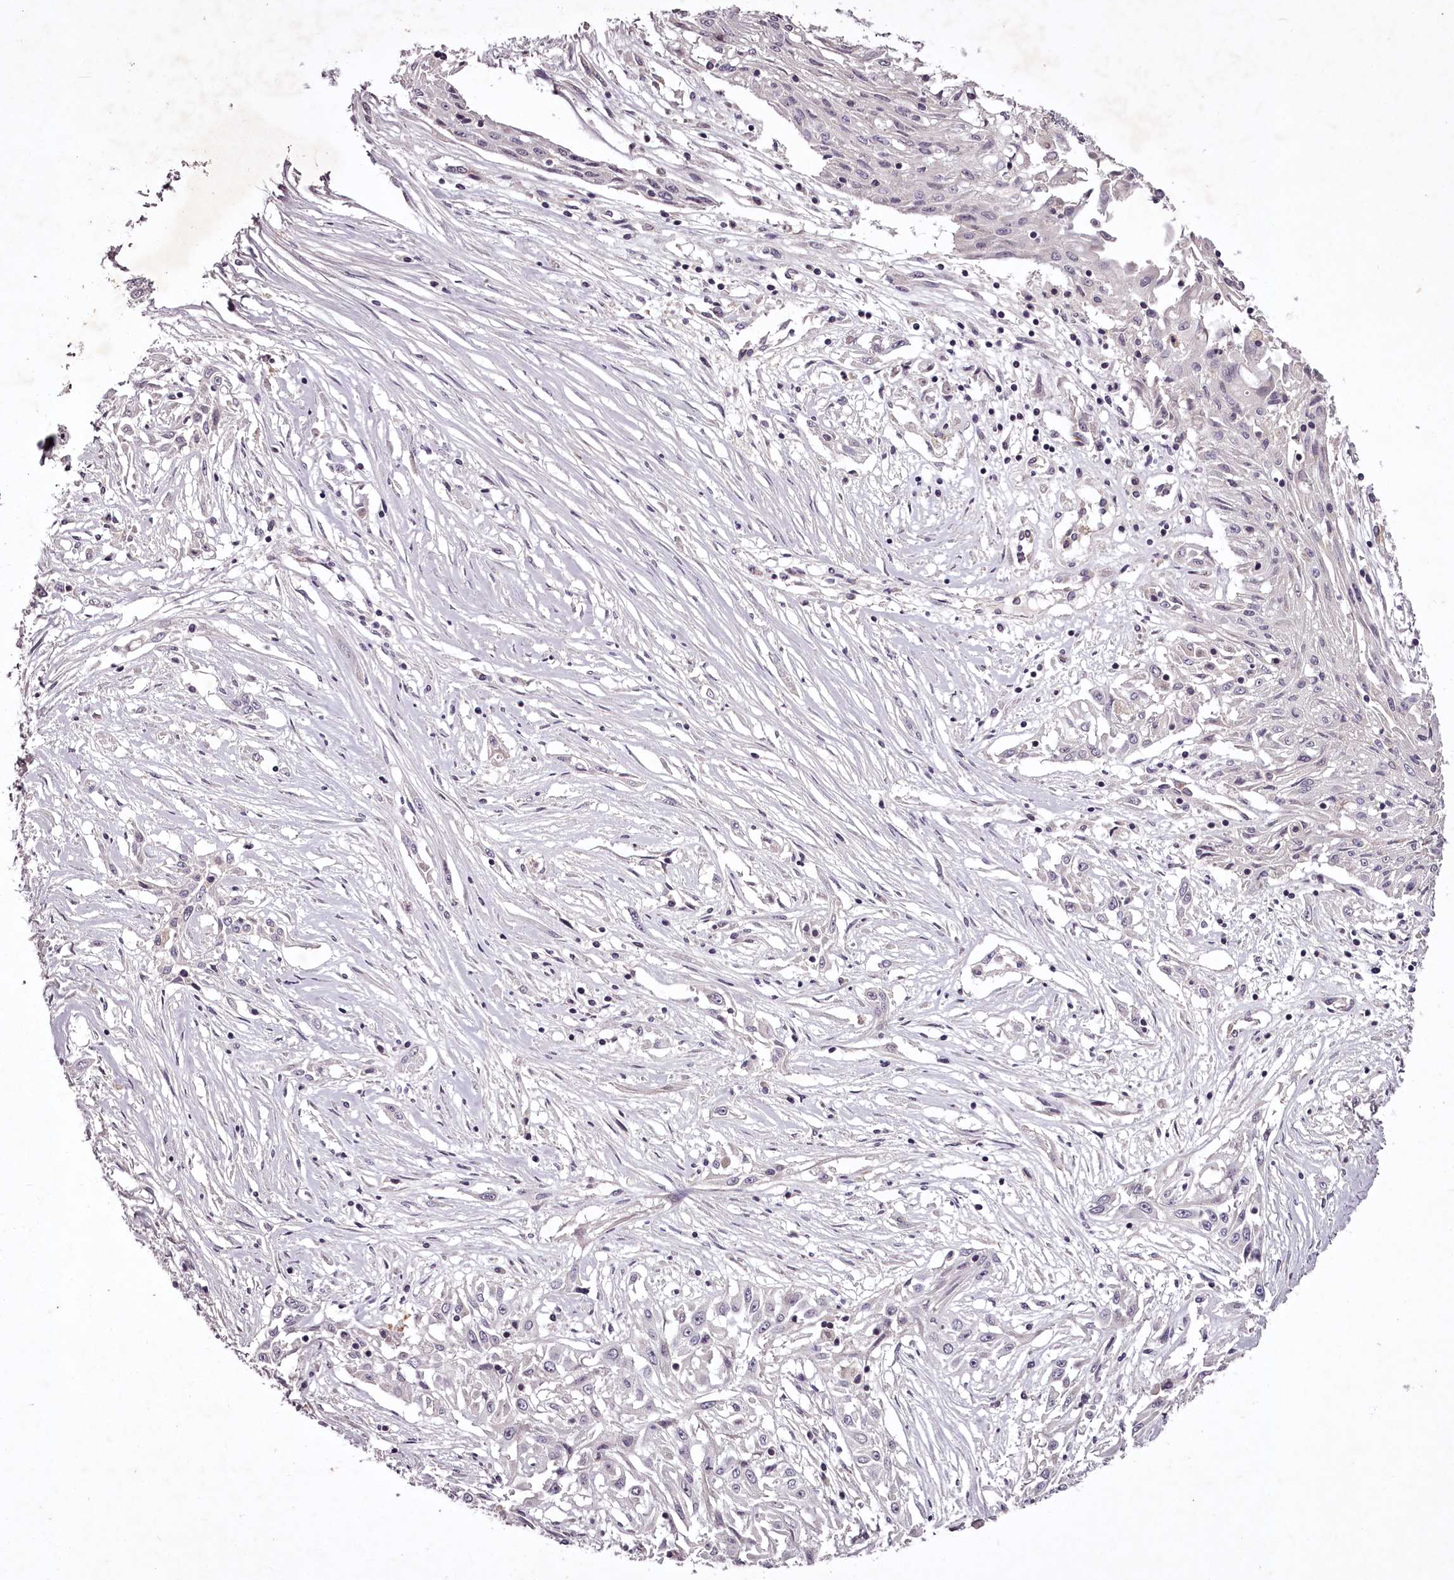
{"staining": {"intensity": "negative", "quantity": "none", "location": "none"}, "tissue": "skin cancer", "cell_type": "Tumor cells", "image_type": "cancer", "snomed": [{"axis": "morphology", "description": "Squamous cell carcinoma, NOS"}, {"axis": "morphology", "description": "Squamous cell carcinoma, metastatic, NOS"}, {"axis": "topography", "description": "Skin"}, {"axis": "topography", "description": "Lymph node"}], "caption": "Photomicrograph shows no protein expression in tumor cells of metastatic squamous cell carcinoma (skin) tissue.", "gene": "RBMXL2", "patient": {"sex": "male", "age": 75}}